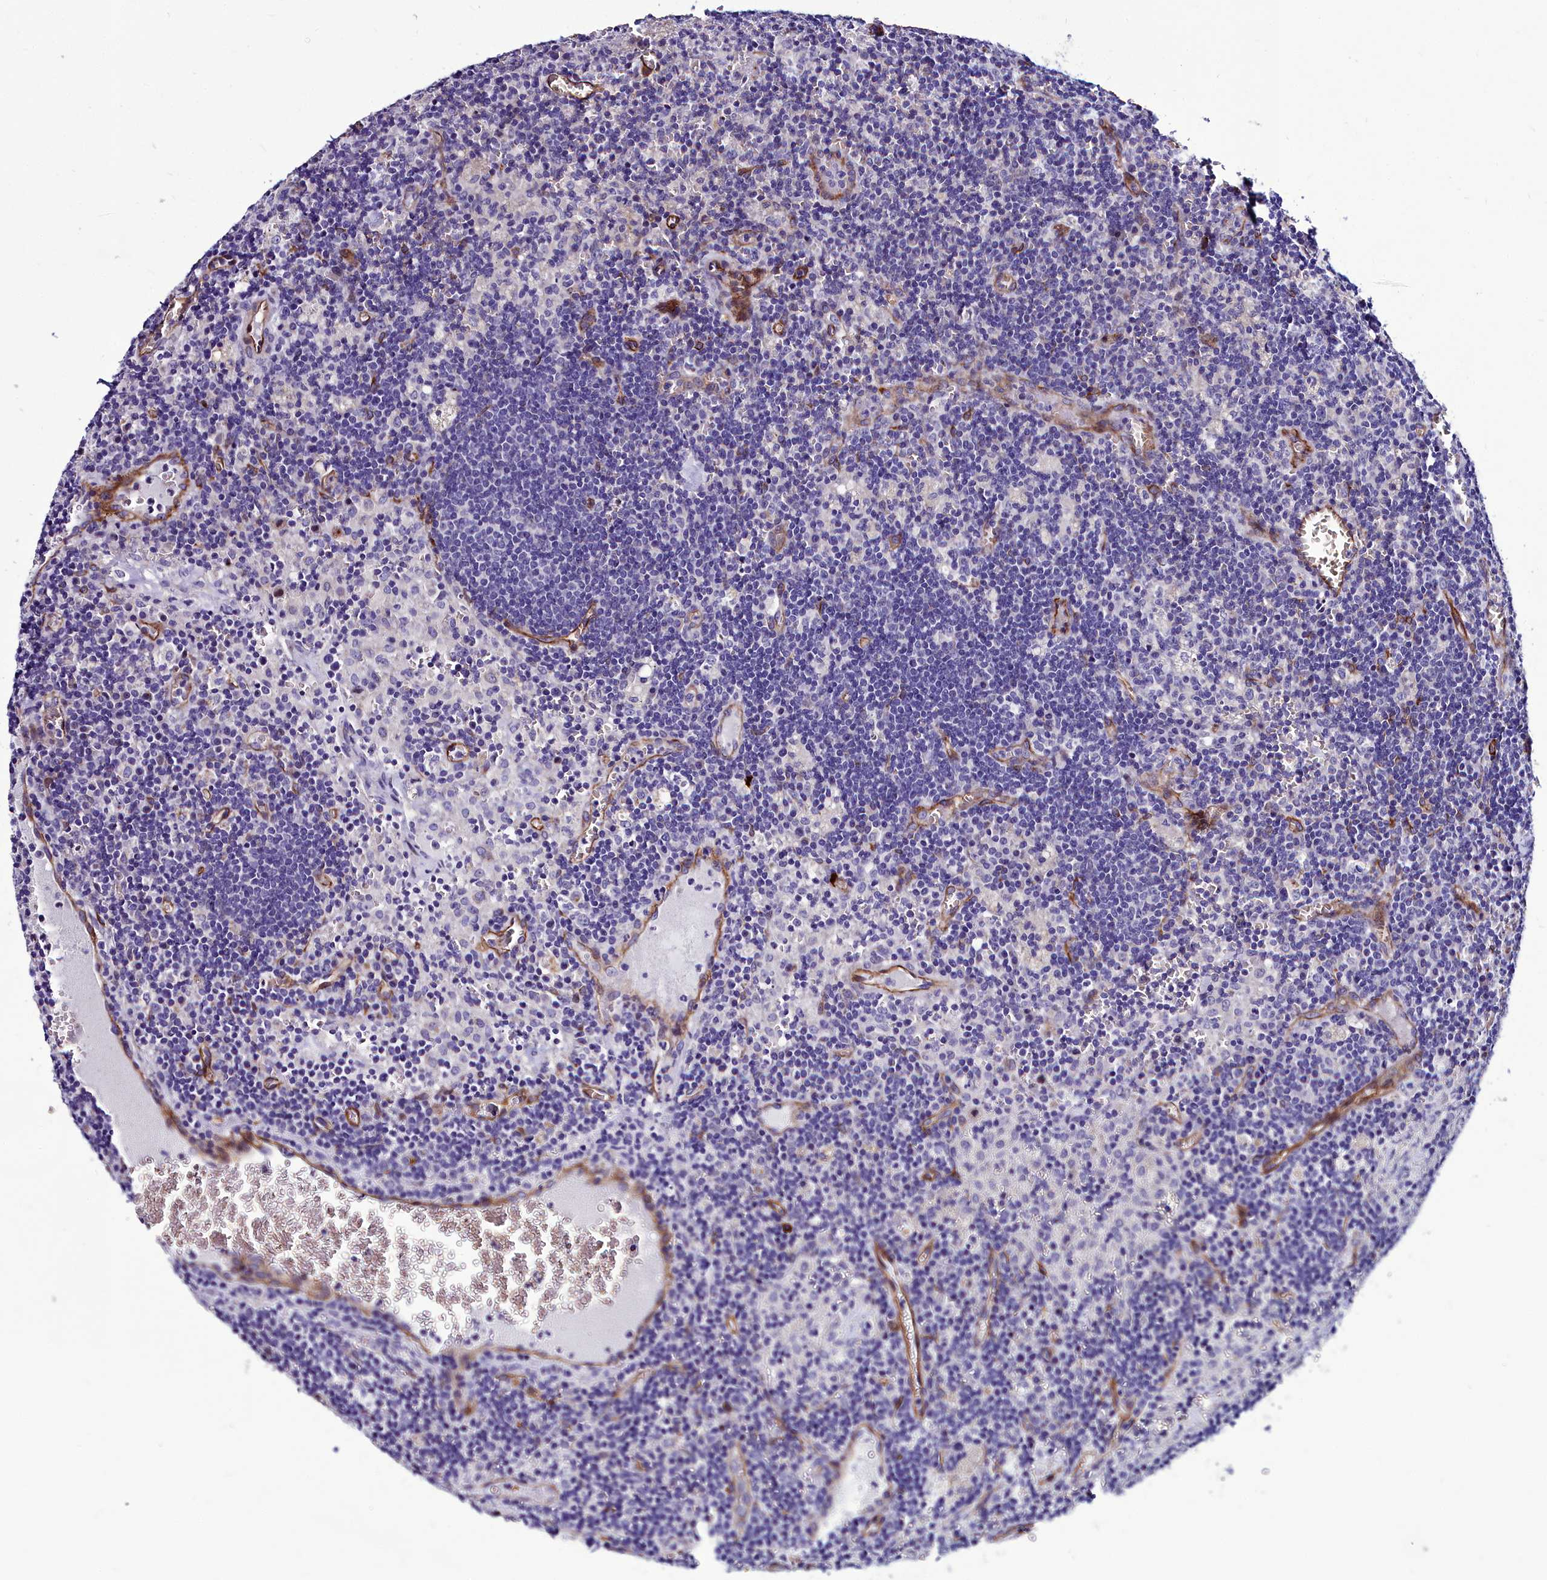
{"staining": {"intensity": "negative", "quantity": "none", "location": "none"}, "tissue": "lymph node", "cell_type": "Non-germinal center cells", "image_type": "normal", "snomed": [{"axis": "morphology", "description": "Normal tissue, NOS"}, {"axis": "topography", "description": "Lymph node"}], "caption": "High power microscopy histopathology image of an immunohistochemistry photomicrograph of normal lymph node, revealing no significant expression in non-germinal center cells.", "gene": "CYP4F11", "patient": {"sex": "male", "age": 58}}